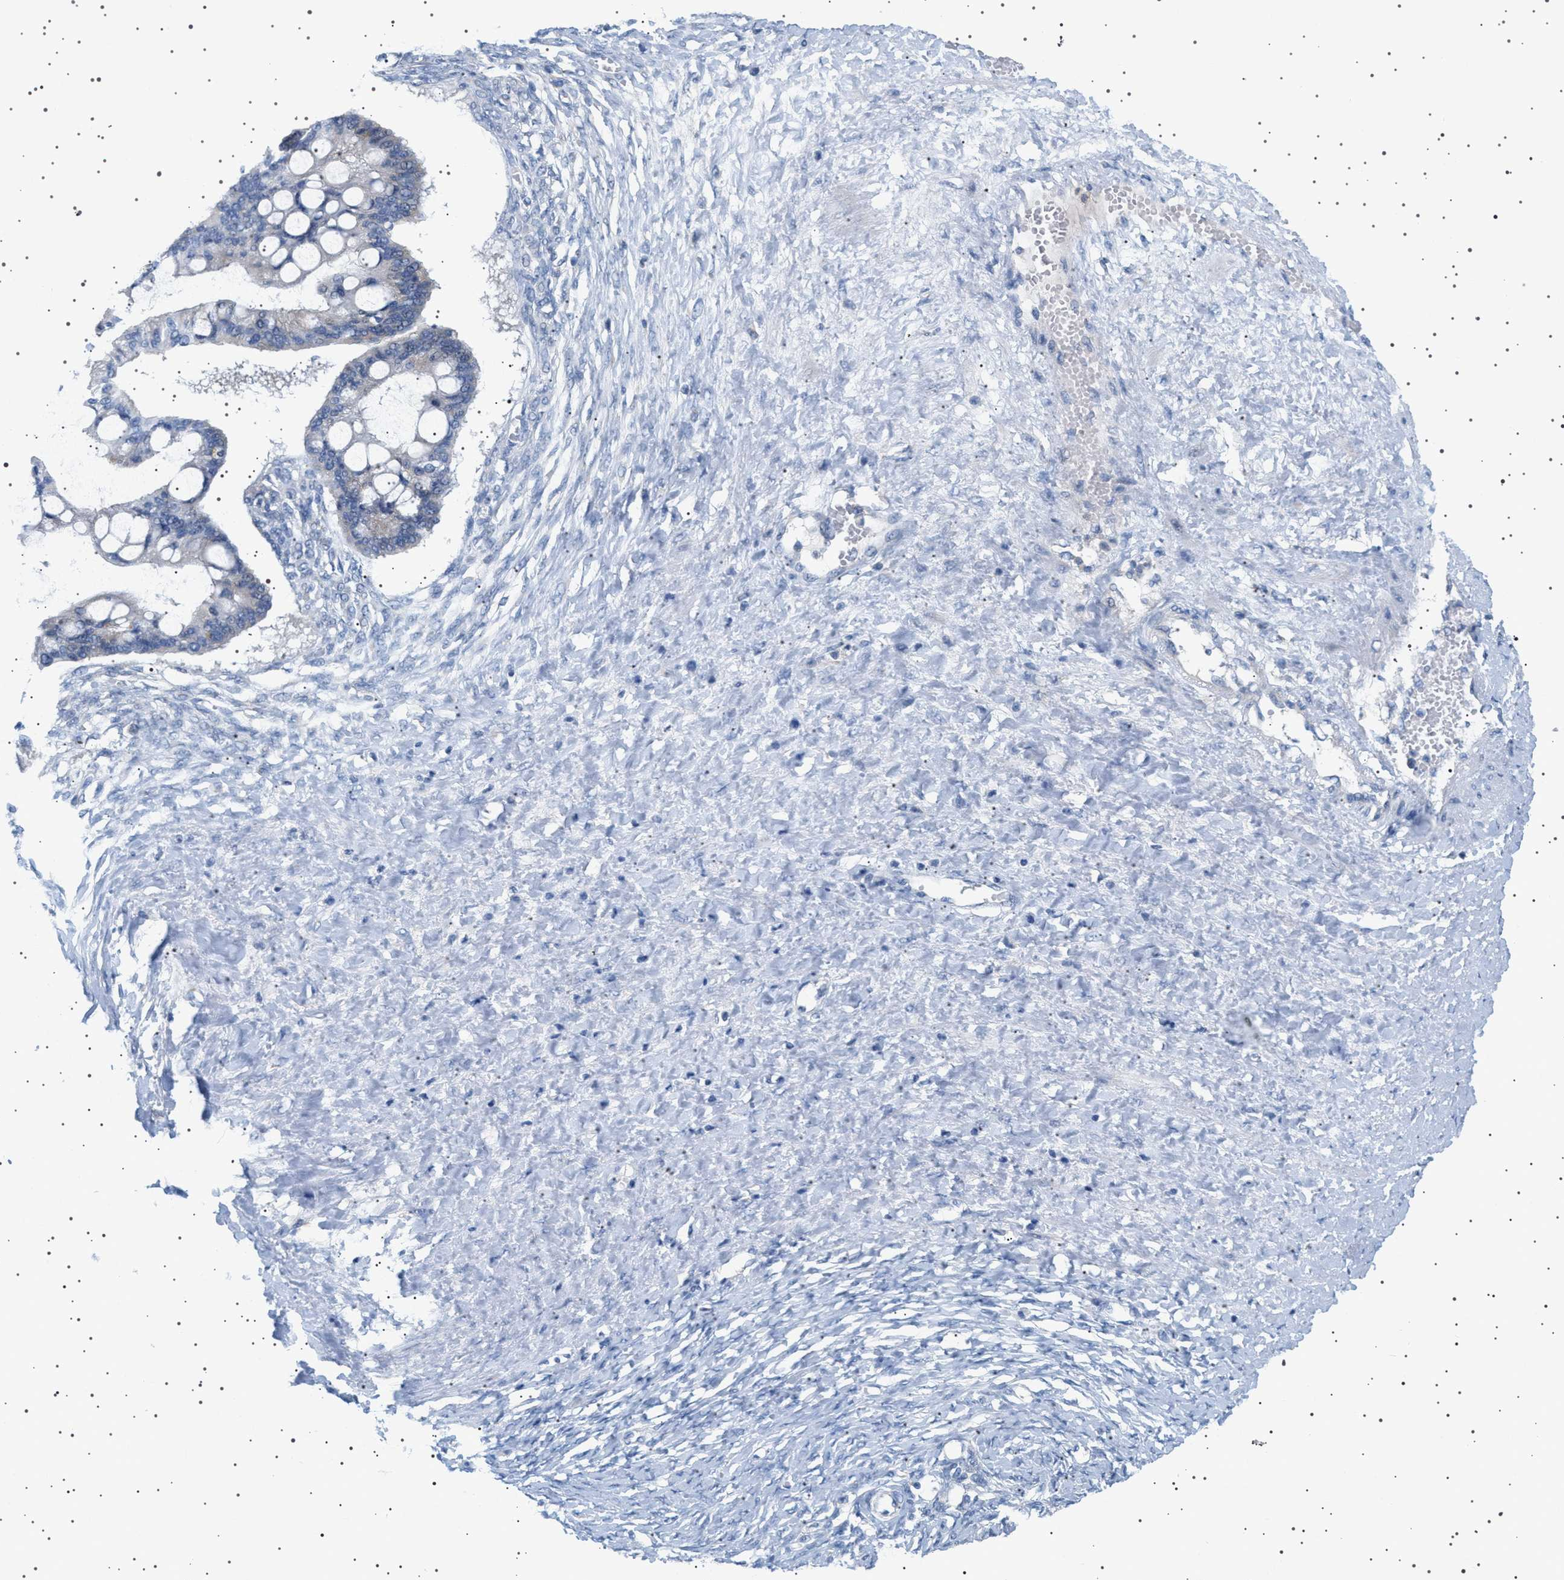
{"staining": {"intensity": "negative", "quantity": "none", "location": "none"}, "tissue": "ovarian cancer", "cell_type": "Tumor cells", "image_type": "cancer", "snomed": [{"axis": "morphology", "description": "Cystadenocarcinoma, mucinous, NOS"}, {"axis": "topography", "description": "Ovary"}], "caption": "Immunohistochemistry (IHC) image of neoplastic tissue: human ovarian mucinous cystadenocarcinoma stained with DAB (3,3'-diaminobenzidine) reveals no significant protein staining in tumor cells. (DAB (3,3'-diaminobenzidine) immunohistochemistry (IHC), high magnification).", "gene": "ADCY10", "patient": {"sex": "female", "age": 73}}